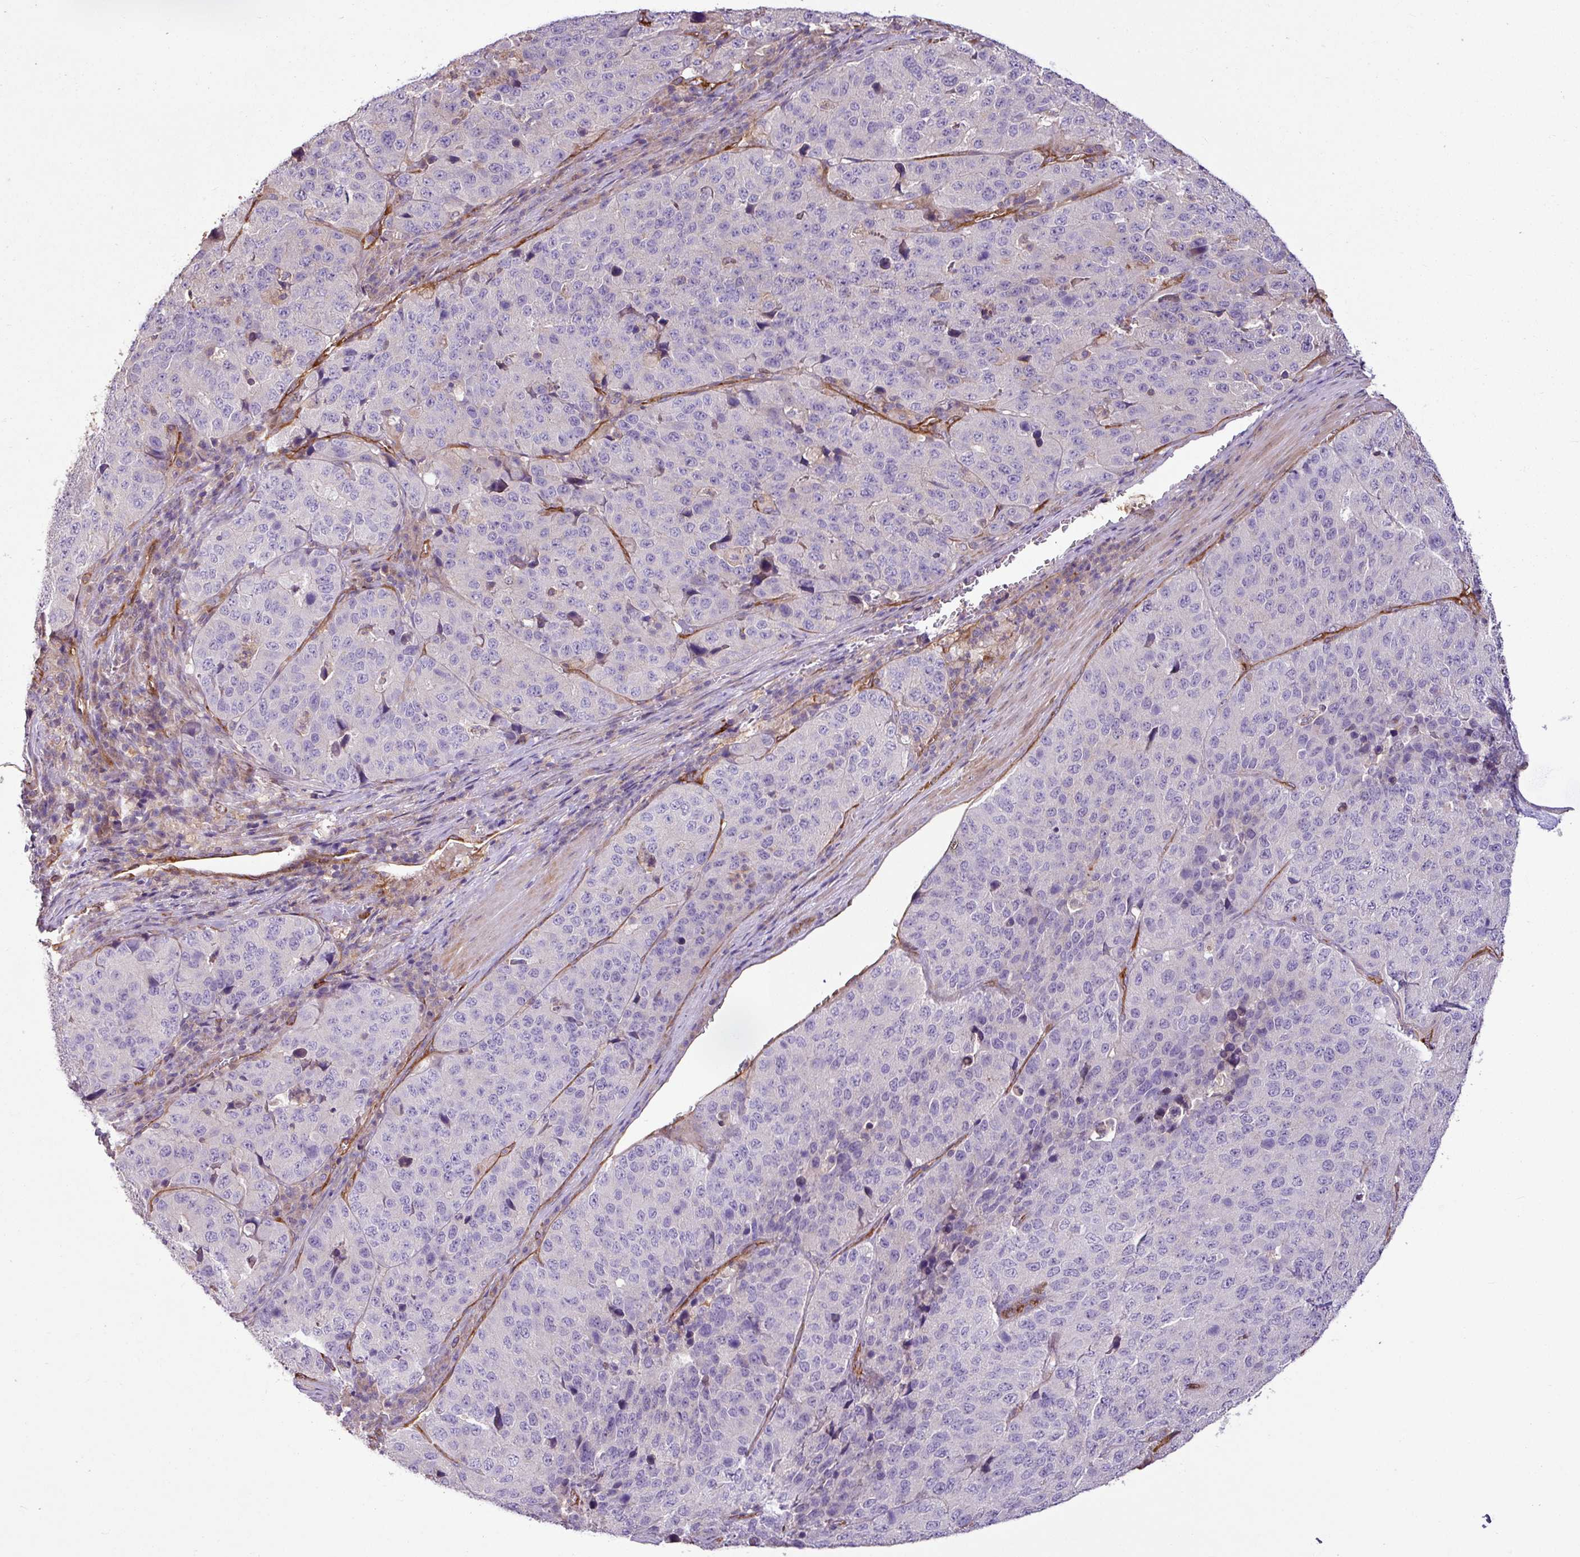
{"staining": {"intensity": "negative", "quantity": "none", "location": "none"}, "tissue": "stomach cancer", "cell_type": "Tumor cells", "image_type": "cancer", "snomed": [{"axis": "morphology", "description": "Adenocarcinoma, NOS"}, {"axis": "topography", "description": "Stomach"}], "caption": "This is an immunohistochemistry micrograph of human adenocarcinoma (stomach). There is no positivity in tumor cells.", "gene": "ZNF106", "patient": {"sex": "male", "age": 71}}